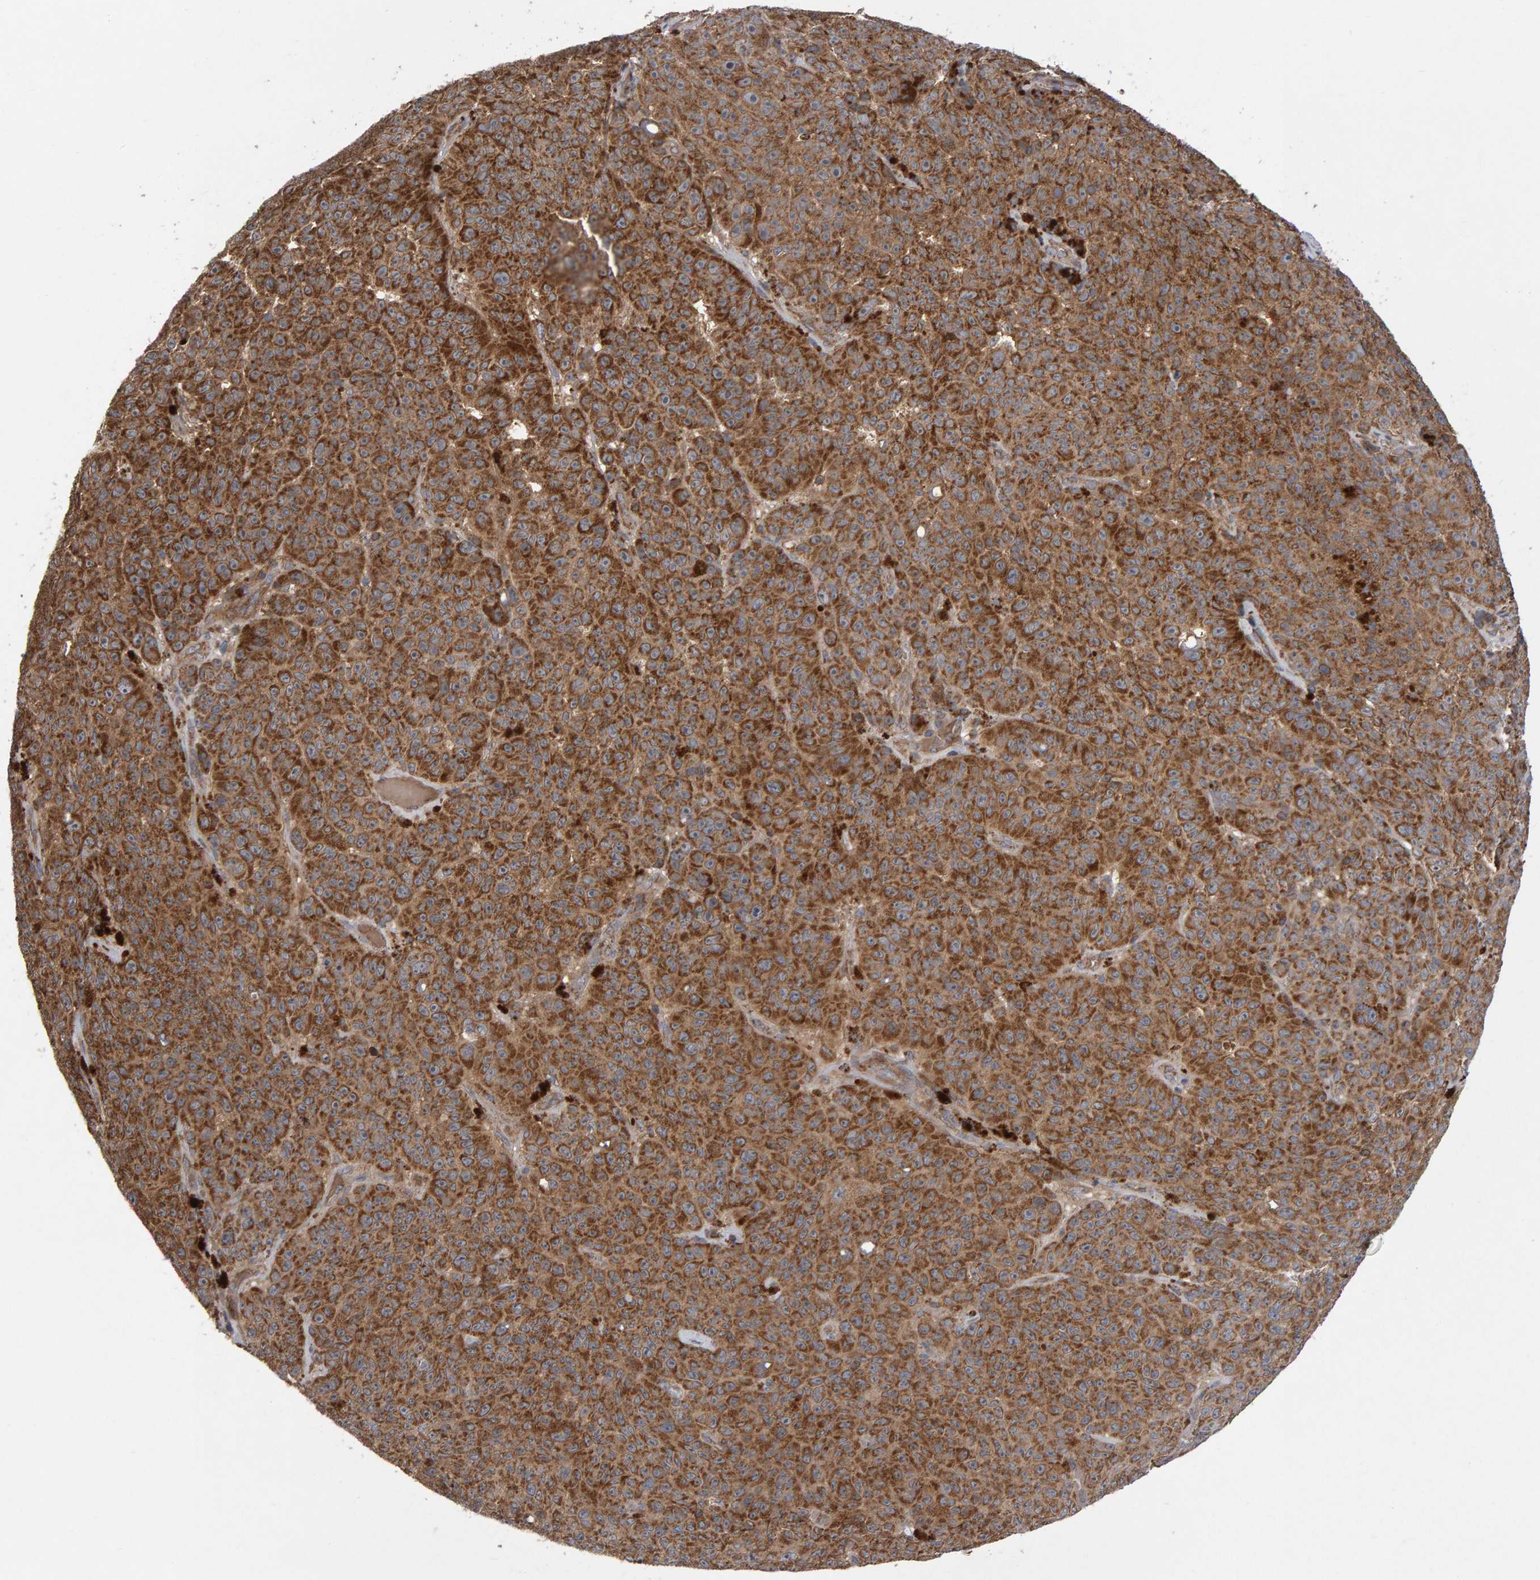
{"staining": {"intensity": "moderate", "quantity": ">75%", "location": "cytoplasmic/membranous"}, "tissue": "melanoma", "cell_type": "Tumor cells", "image_type": "cancer", "snomed": [{"axis": "morphology", "description": "Malignant melanoma, NOS"}, {"axis": "topography", "description": "Skin"}], "caption": "Tumor cells reveal moderate cytoplasmic/membranous expression in approximately >75% of cells in malignant melanoma.", "gene": "PGS1", "patient": {"sex": "female", "age": 82}}